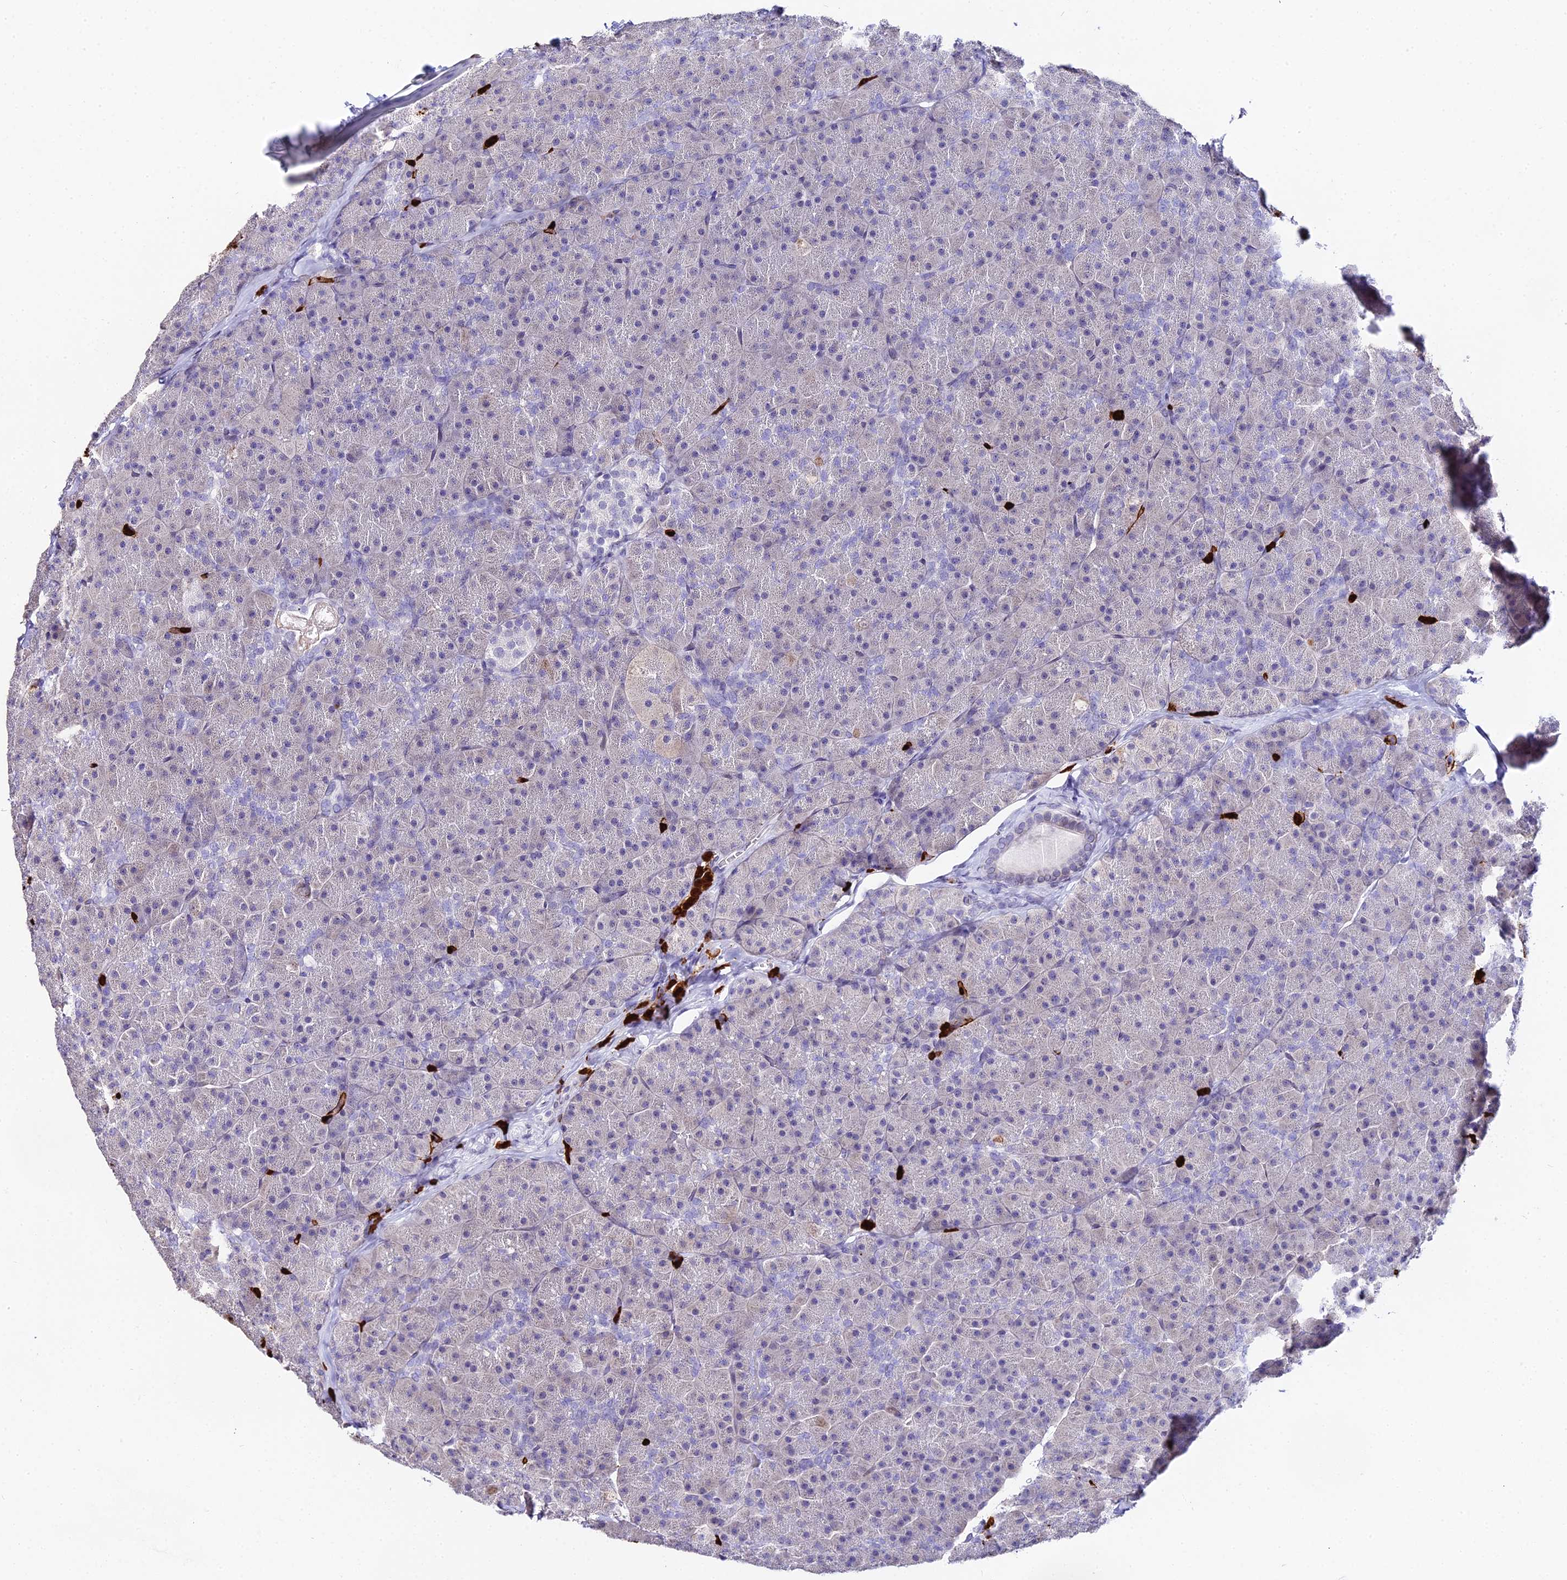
{"staining": {"intensity": "weak", "quantity": "<25%", "location": "cytoplasmic/membranous"}, "tissue": "pancreas", "cell_type": "Exocrine glandular cells", "image_type": "normal", "snomed": [{"axis": "morphology", "description": "Normal tissue, NOS"}, {"axis": "topography", "description": "Pancreas"}], "caption": "An immunohistochemistry histopathology image of benign pancreas is shown. There is no staining in exocrine glandular cells of pancreas.", "gene": "MCM10", "patient": {"sex": "male", "age": 36}}